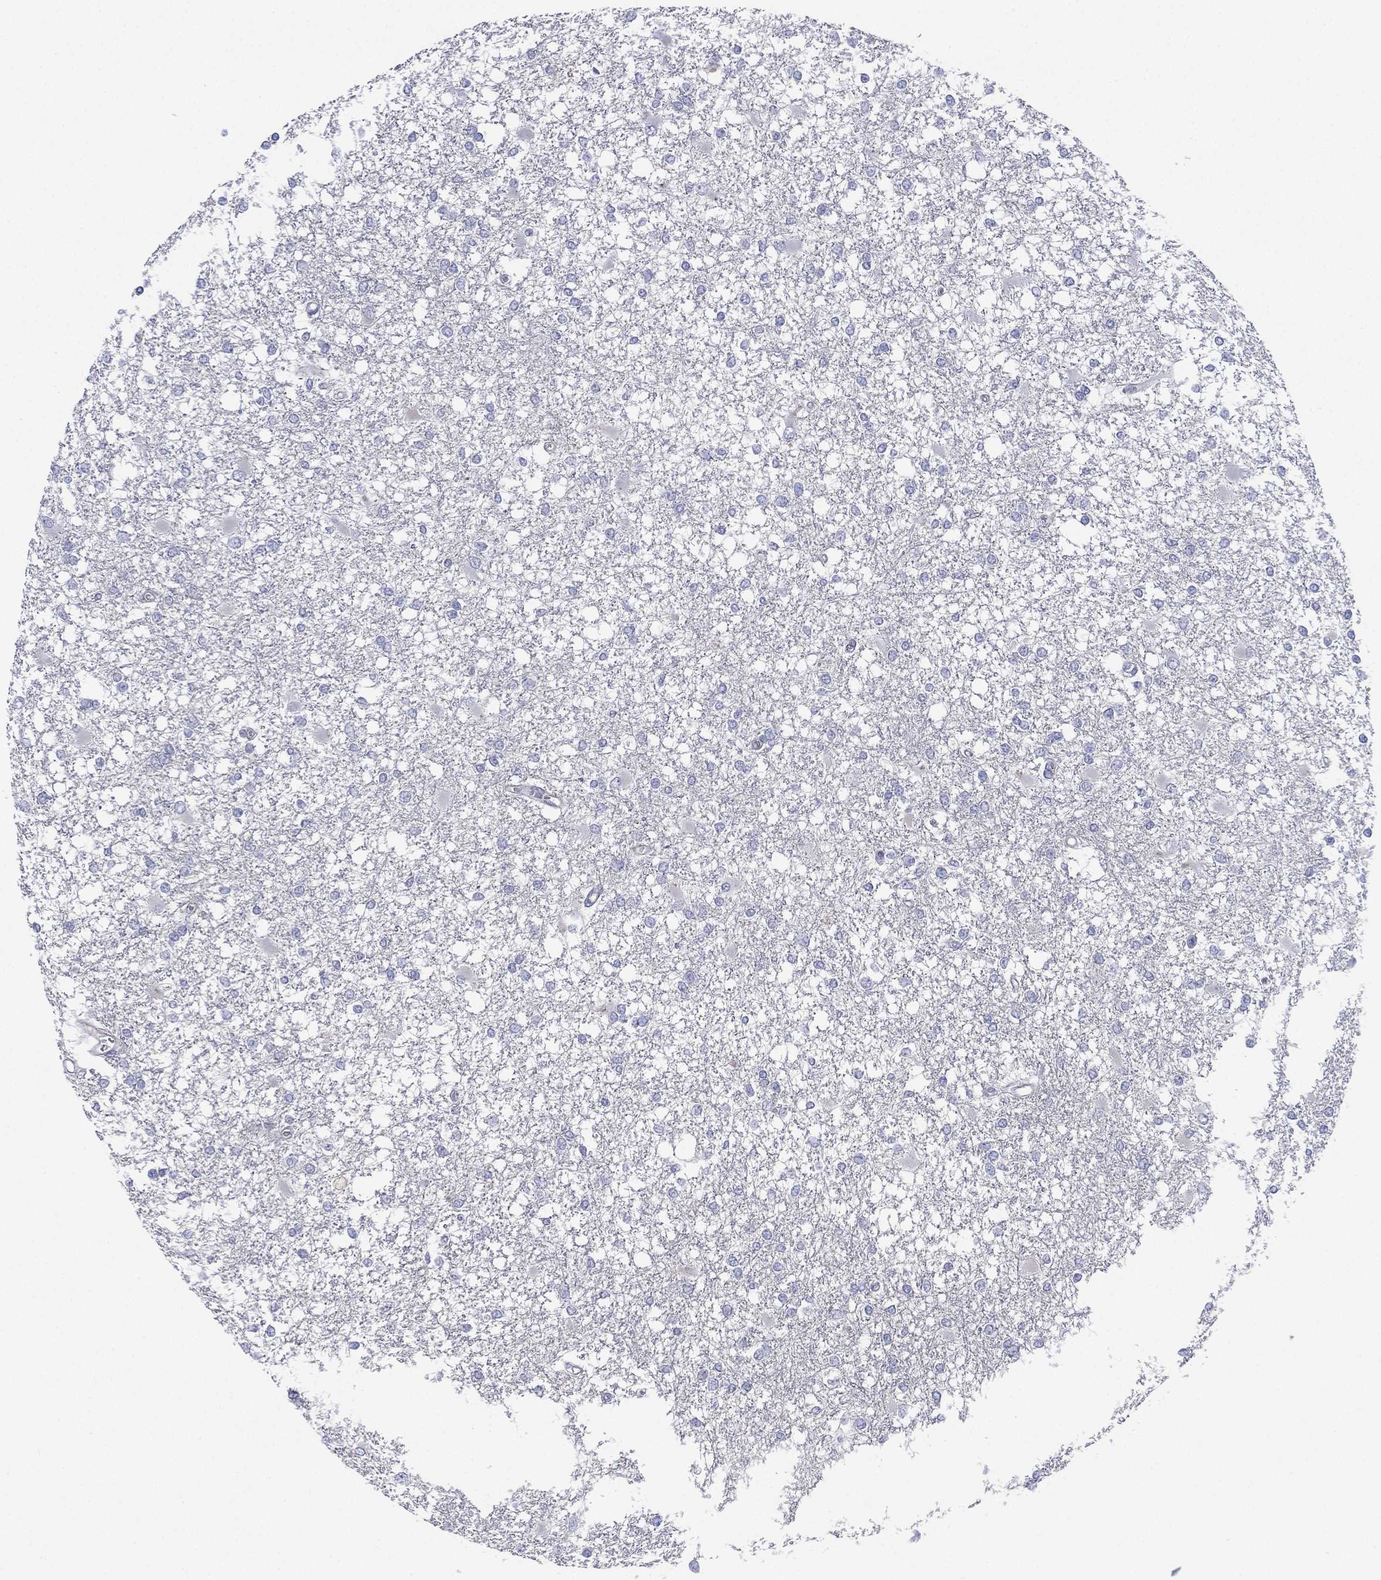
{"staining": {"intensity": "negative", "quantity": "none", "location": "none"}, "tissue": "glioma", "cell_type": "Tumor cells", "image_type": "cancer", "snomed": [{"axis": "morphology", "description": "Glioma, malignant, High grade"}, {"axis": "topography", "description": "Cerebral cortex"}], "caption": "A high-resolution photomicrograph shows immunohistochemistry (IHC) staining of glioma, which displays no significant staining in tumor cells. Brightfield microscopy of immunohistochemistry stained with DAB (brown) and hematoxylin (blue), captured at high magnification.", "gene": "CYP2D6", "patient": {"sex": "male", "age": 79}}